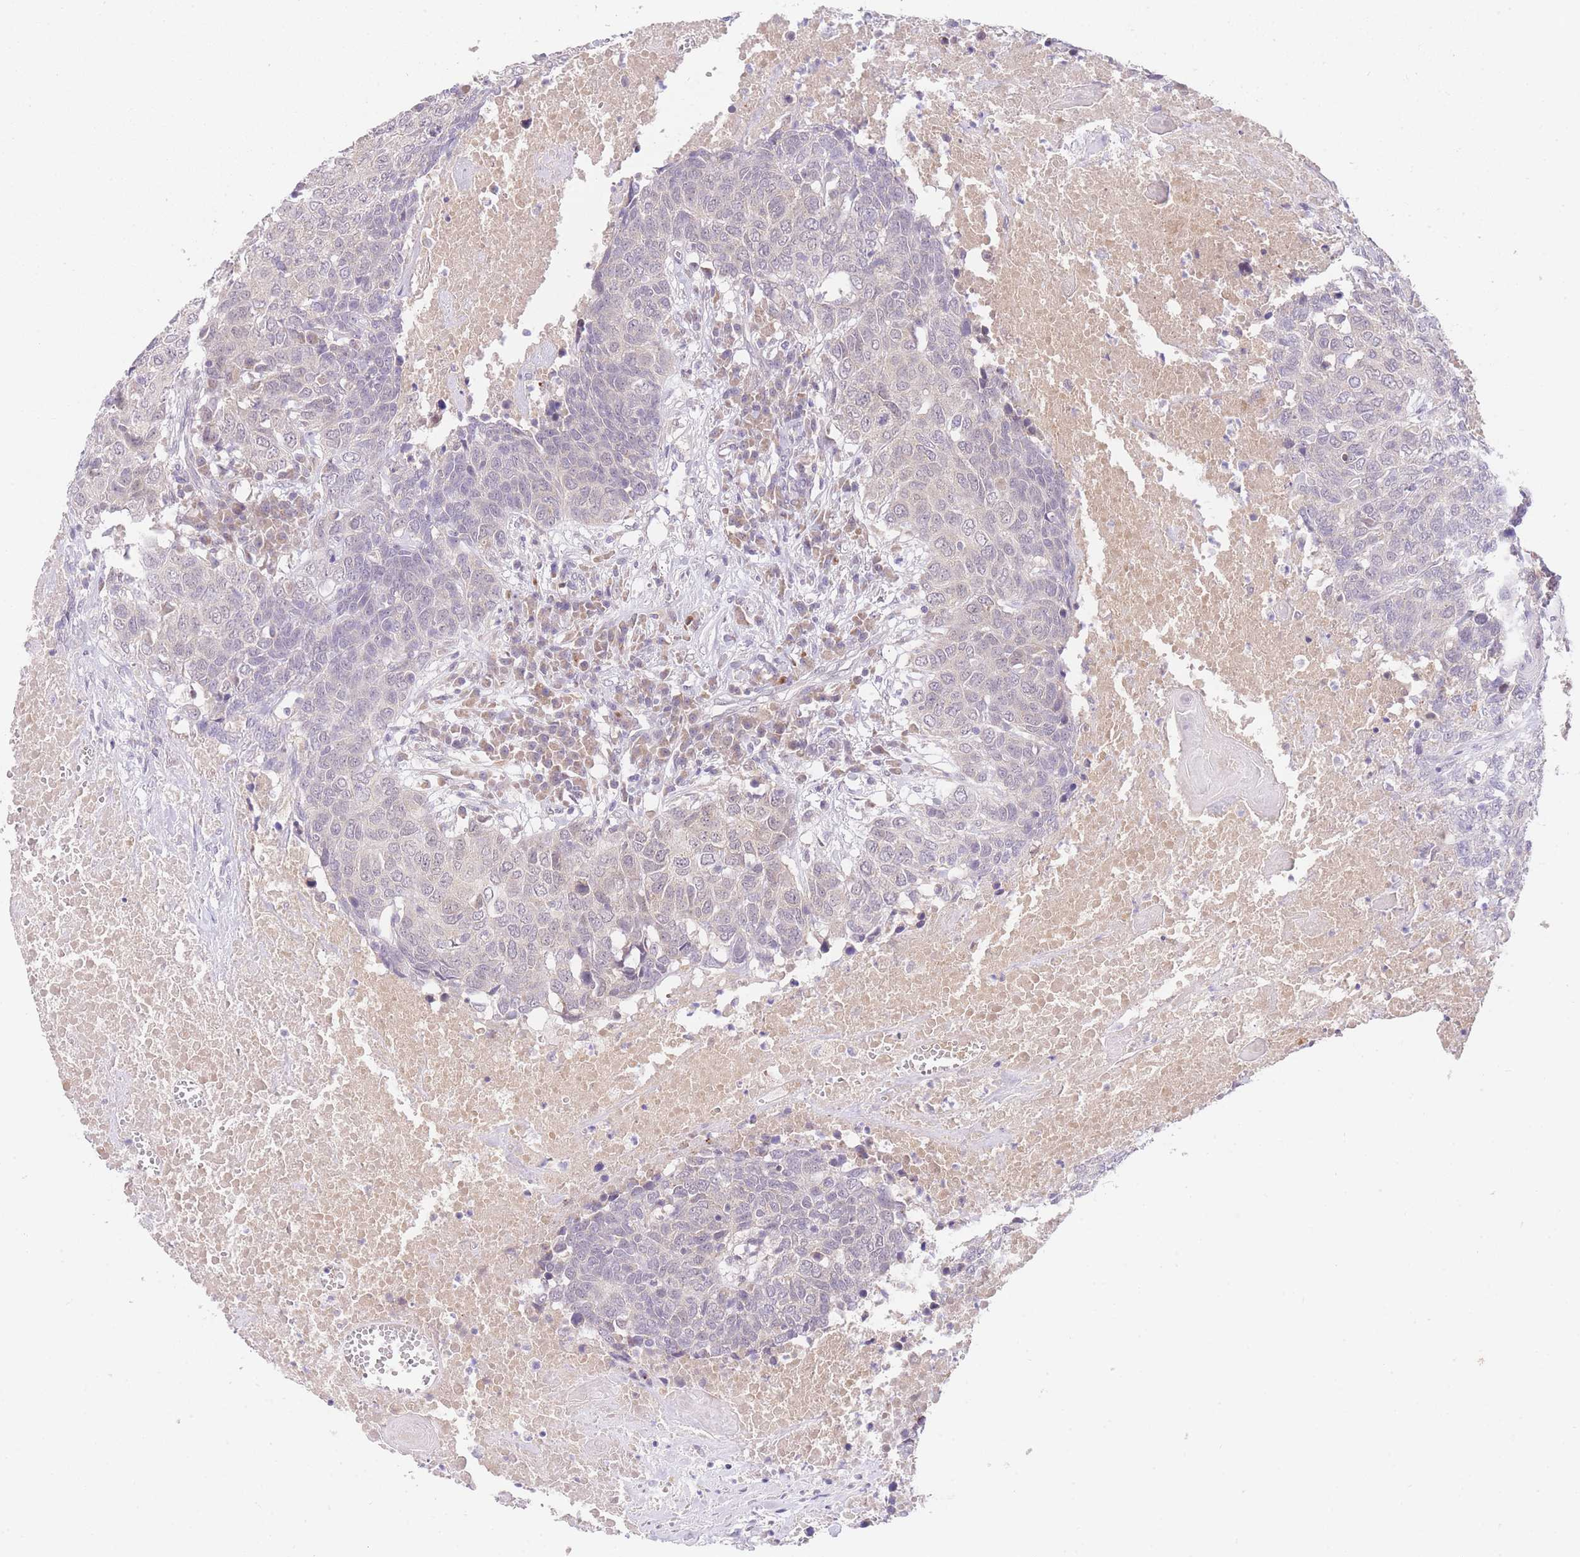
{"staining": {"intensity": "negative", "quantity": "none", "location": "none"}, "tissue": "head and neck cancer", "cell_type": "Tumor cells", "image_type": "cancer", "snomed": [{"axis": "morphology", "description": "Squamous cell carcinoma, NOS"}, {"axis": "topography", "description": "Head-Neck"}], "caption": "Immunohistochemistry photomicrograph of neoplastic tissue: head and neck cancer stained with DAB shows no significant protein staining in tumor cells.", "gene": "SLC25A33", "patient": {"sex": "male", "age": 66}}